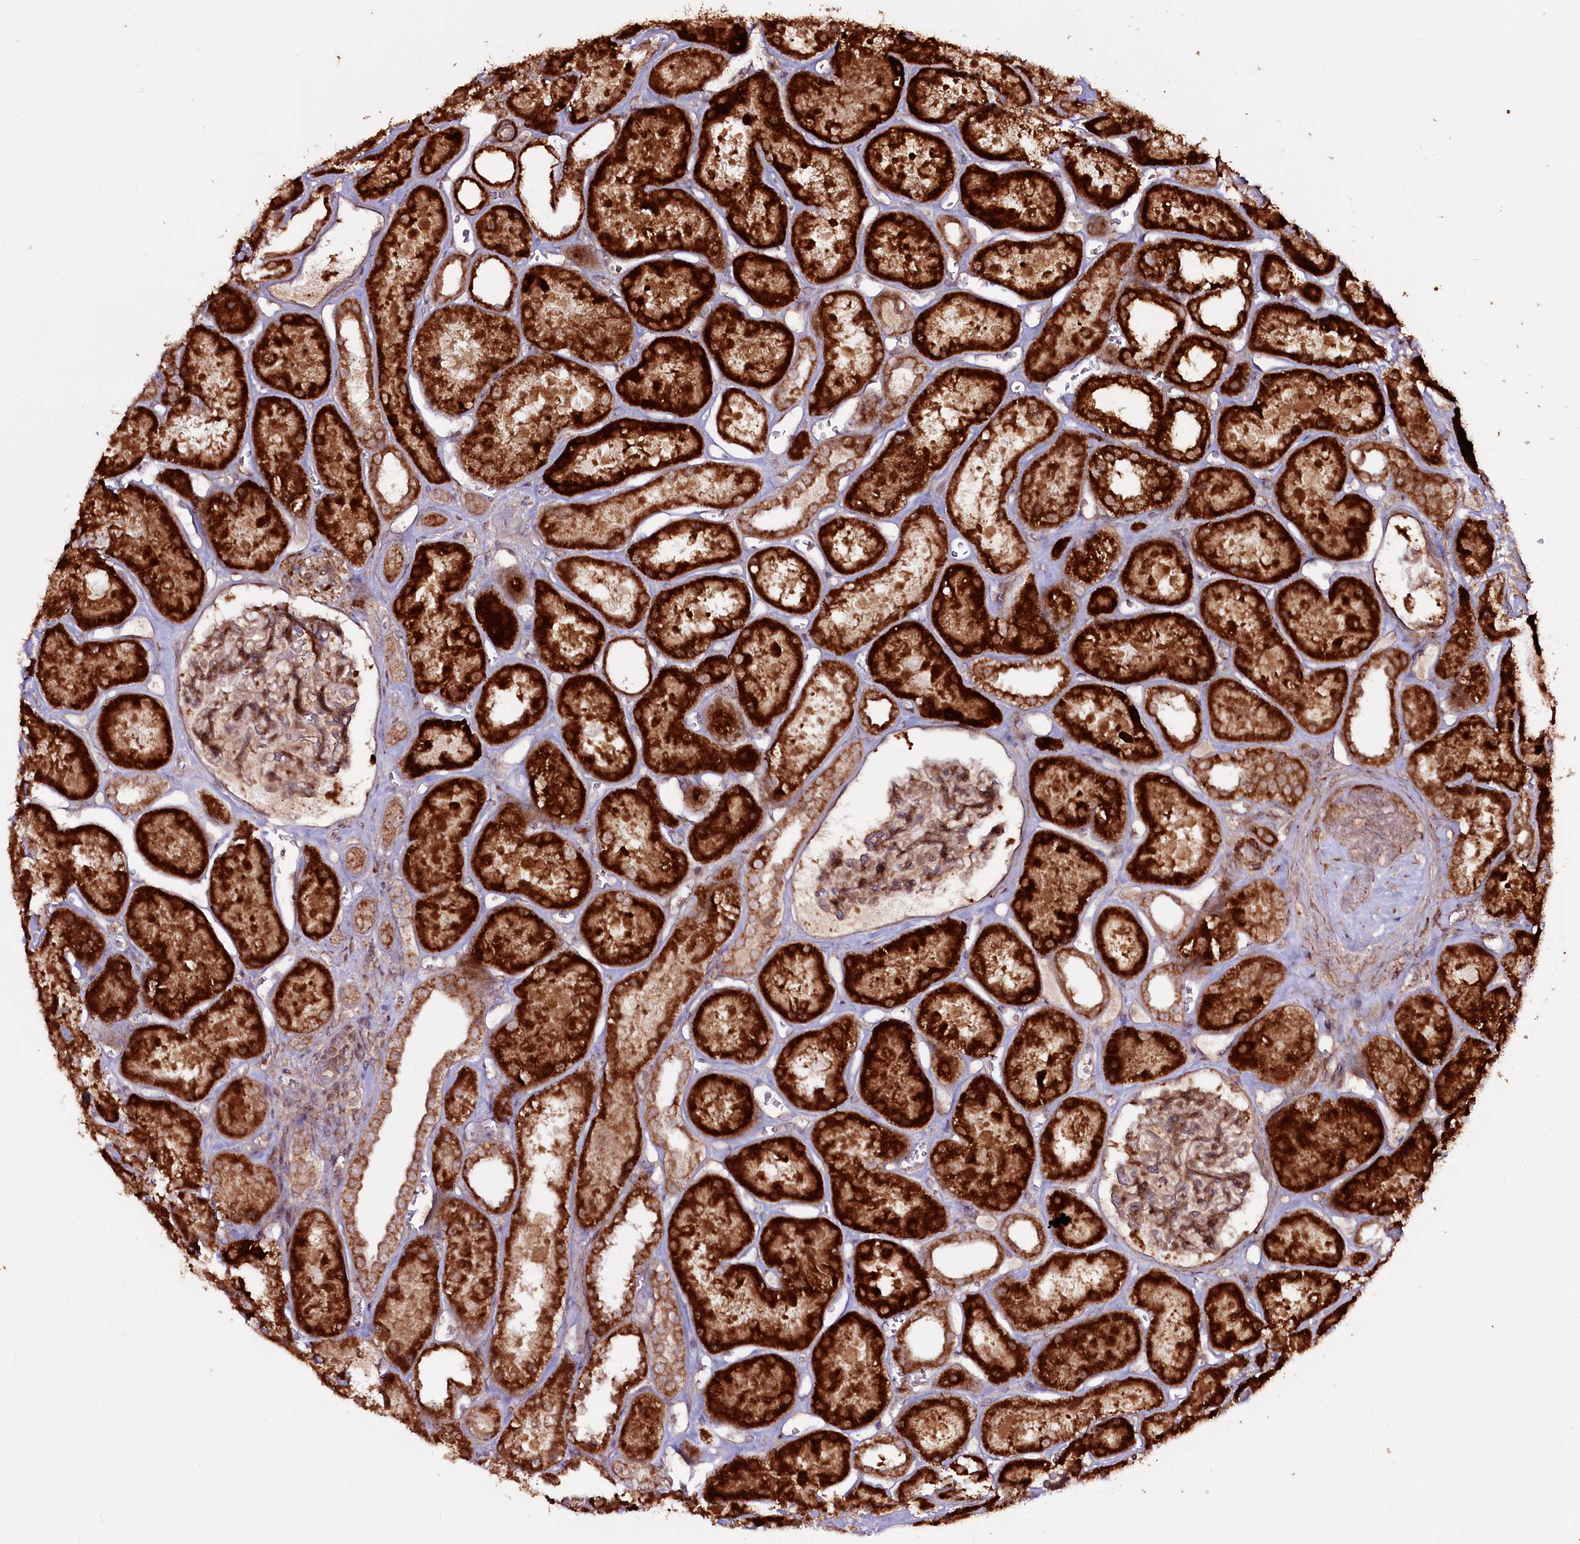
{"staining": {"intensity": "moderate", "quantity": ">75%", "location": "cytoplasmic/membranous"}, "tissue": "kidney", "cell_type": "Cells in glomeruli", "image_type": "normal", "snomed": [{"axis": "morphology", "description": "Normal tissue, NOS"}, {"axis": "topography", "description": "Kidney"}], "caption": "A high-resolution micrograph shows immunohistochemistry (IHC) staining of unremarkable kidney, which displays moderate cytoplasmic/membranous positivity in about >75% of cells in glomeruli.", "gene": "REXO2", "patient": {"sex": "female", "age": 41}}